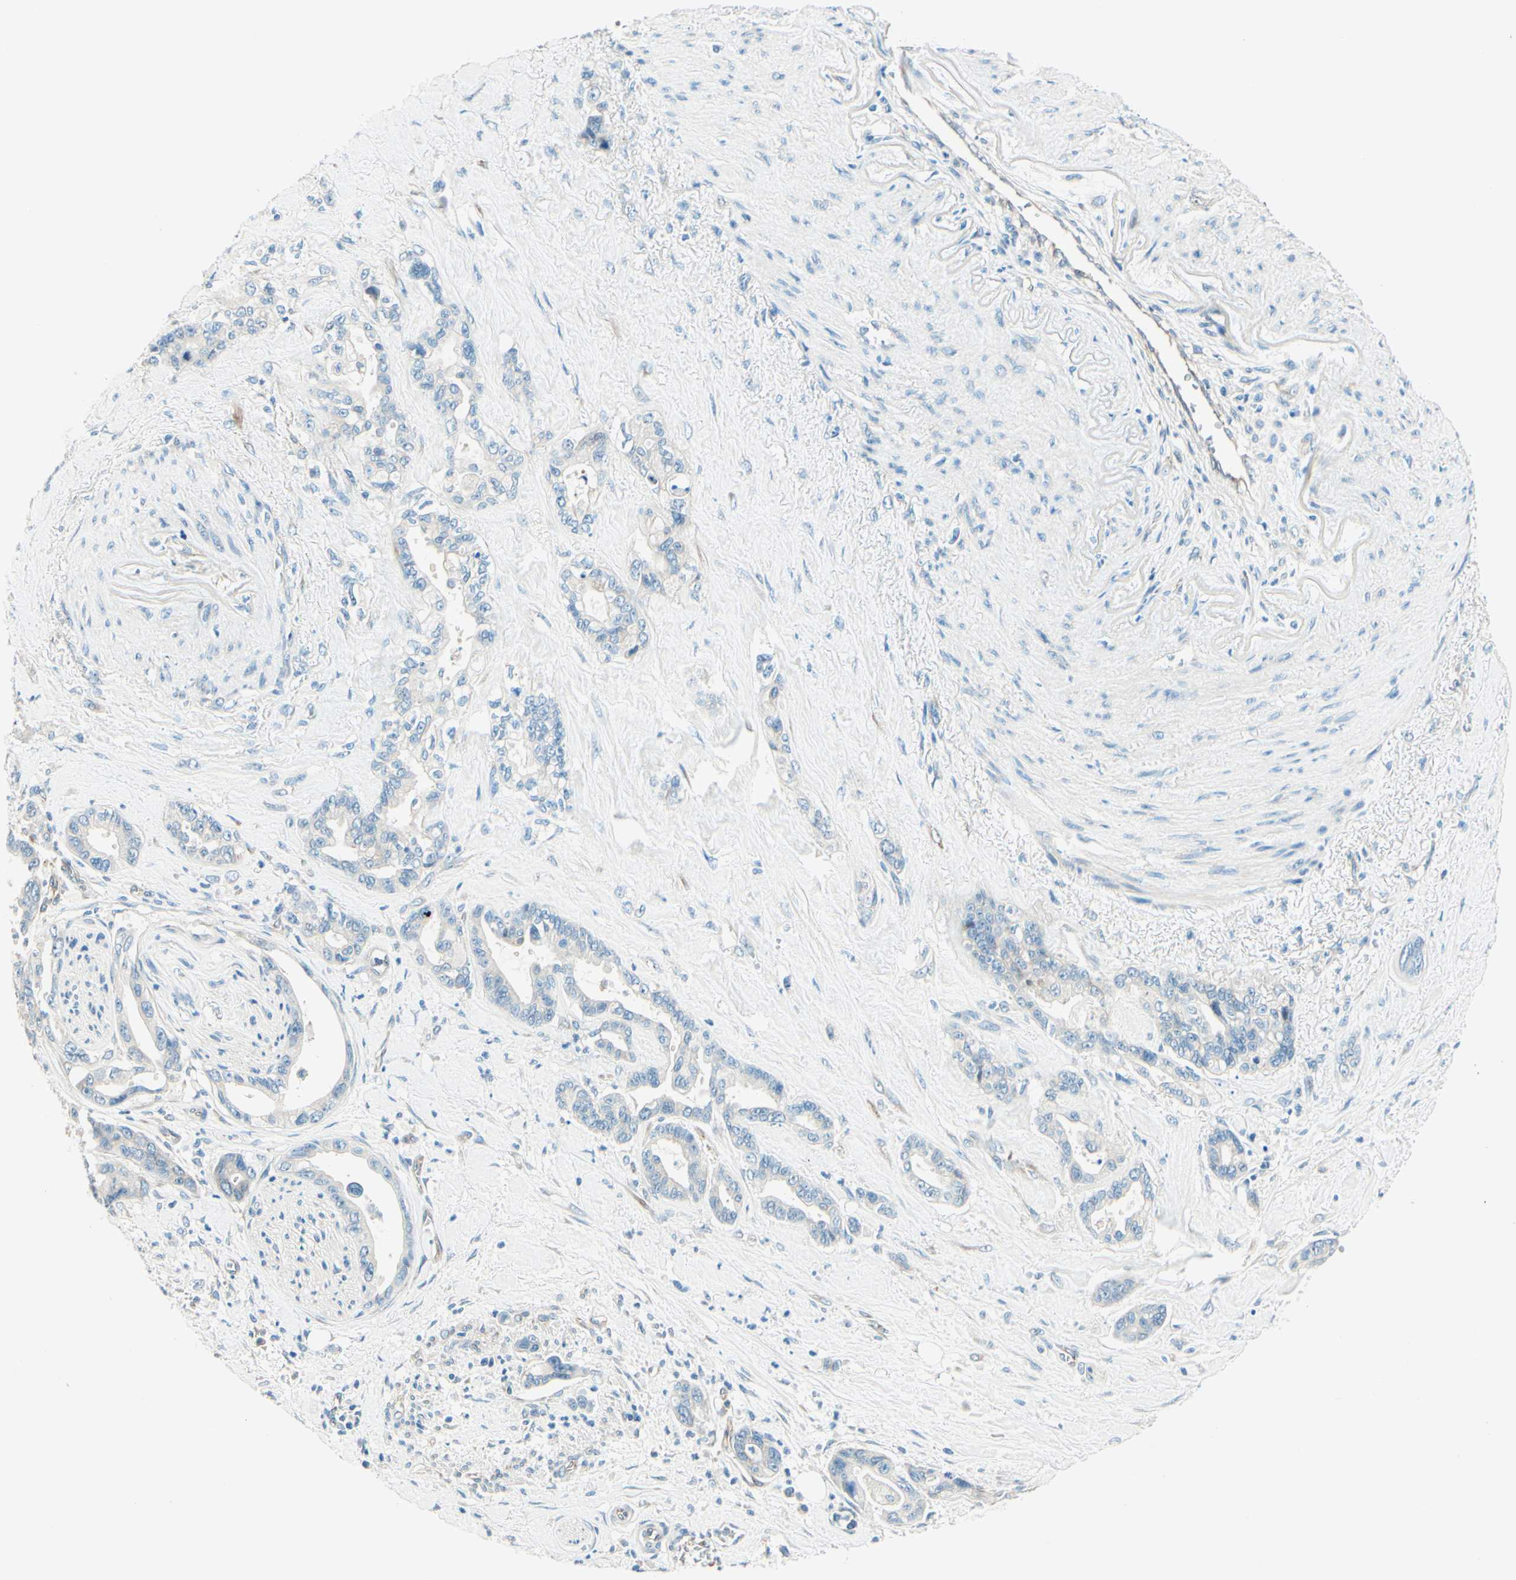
{"staining": {"intensity": "weak", "quantity": "<25%", "location": "cytoplasmic/membranous"}, "tissue": "pancreatic cancer", "cell_type": "Tumor cells", "image_type": "cancer", "snomed": [{"axis": "morphology", "description": "Adenocarcinoma, NOS"}, {"axis": "topography", "description": "Pancreas"}], "caption": "Tumor cells show no significant expression in pancreatic cancer.", "gene": "TAOK2", "patient": {"sex": "male", "age": 70}}